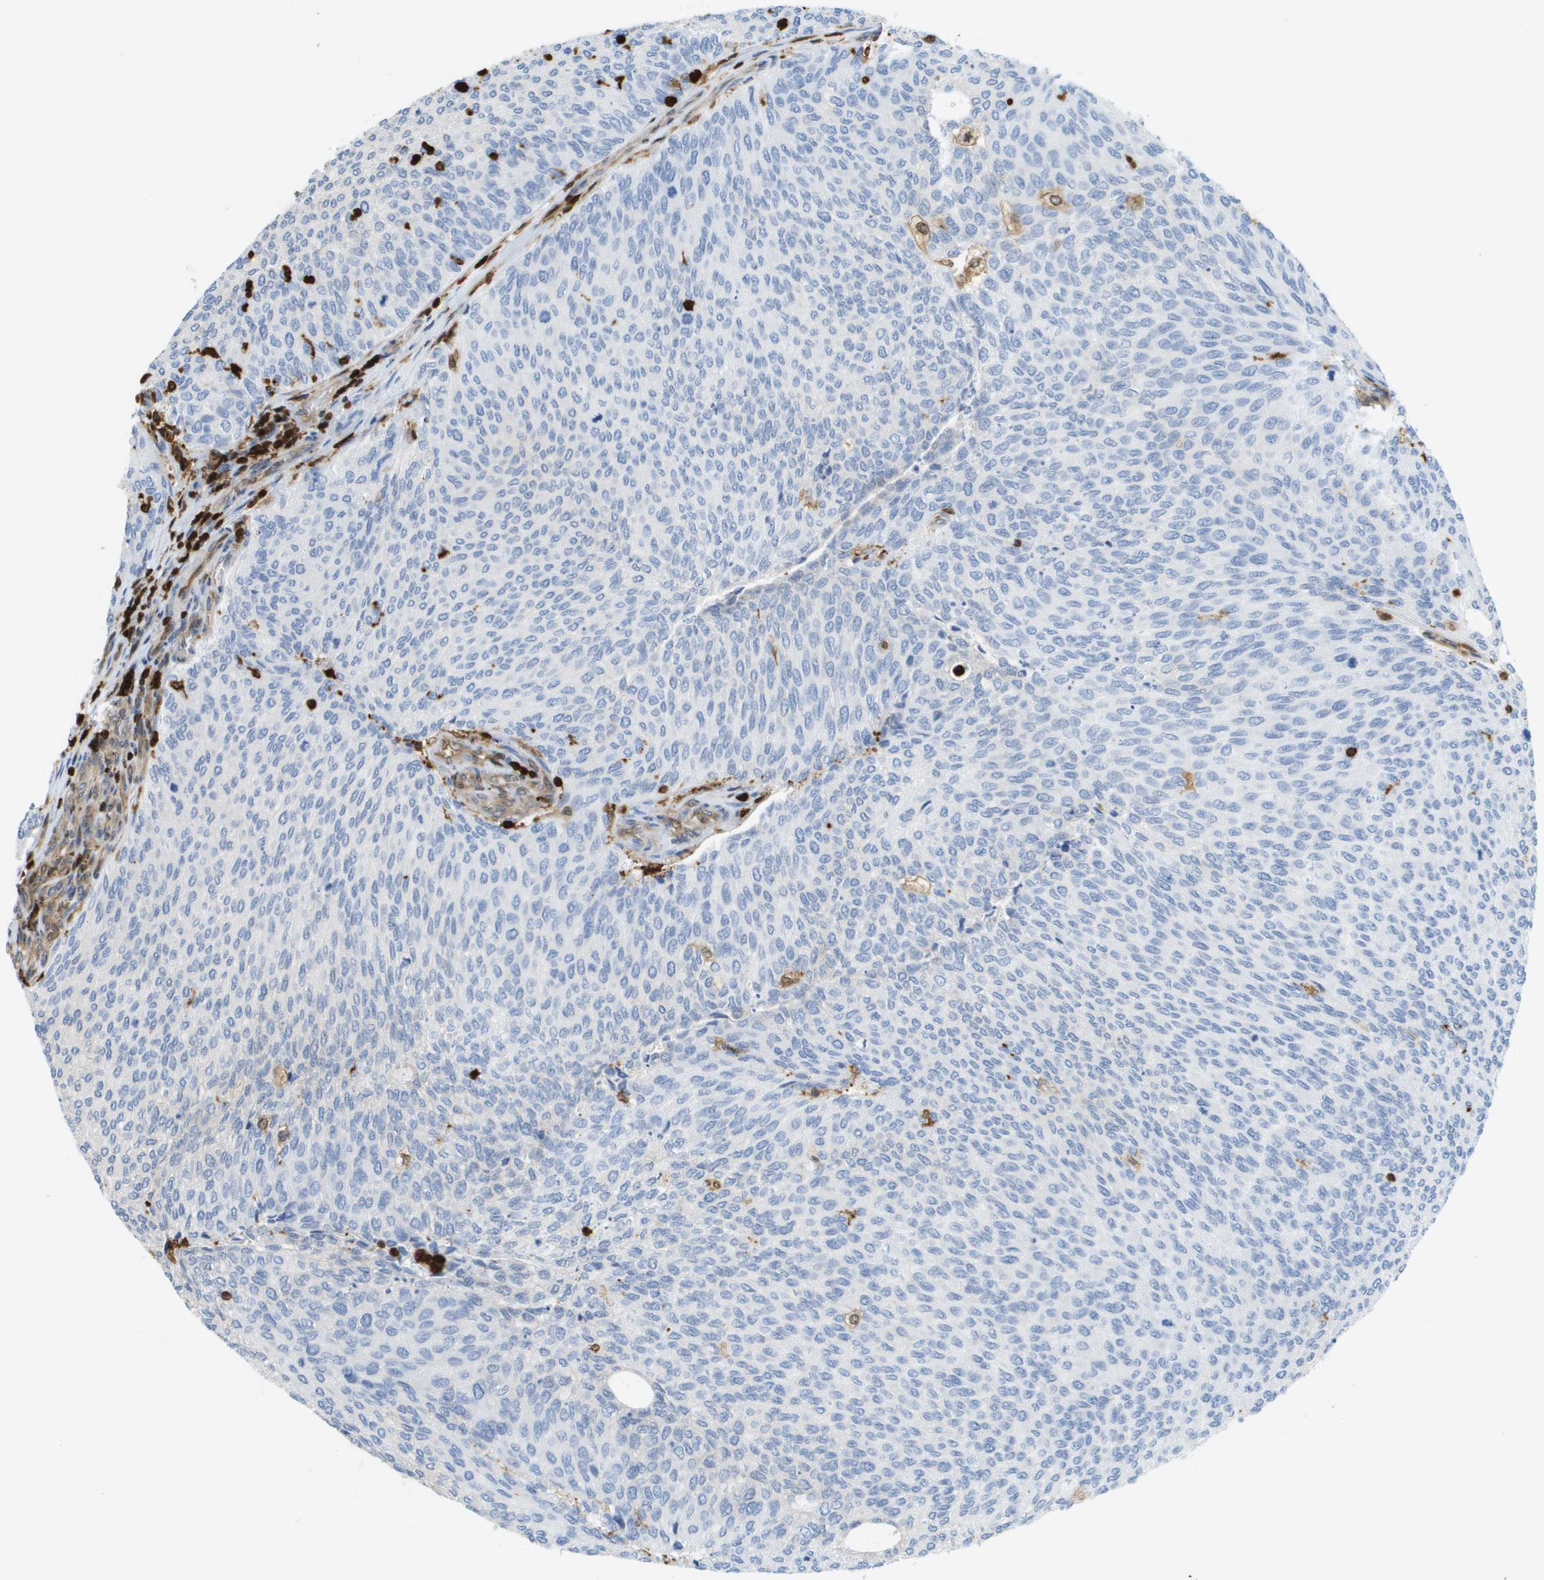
{"staining": {"intensity": "negative", "quantity": "none", "location": "none"}, "tissue": "urothelial cancer", "cell_type": "Tumor cells", "image_type": "cancer", "snomed": [{"axis": "morphology", "description": "Urothelial carcinoma, Low grade"}, {"axis": "topography", "description": "Urinary bladder"}], "caption": "The image shows no staining of tumor cells in urothelial cancer.", "gene": "DOCK5", "patient": {"sex": "female", "age": 79}}